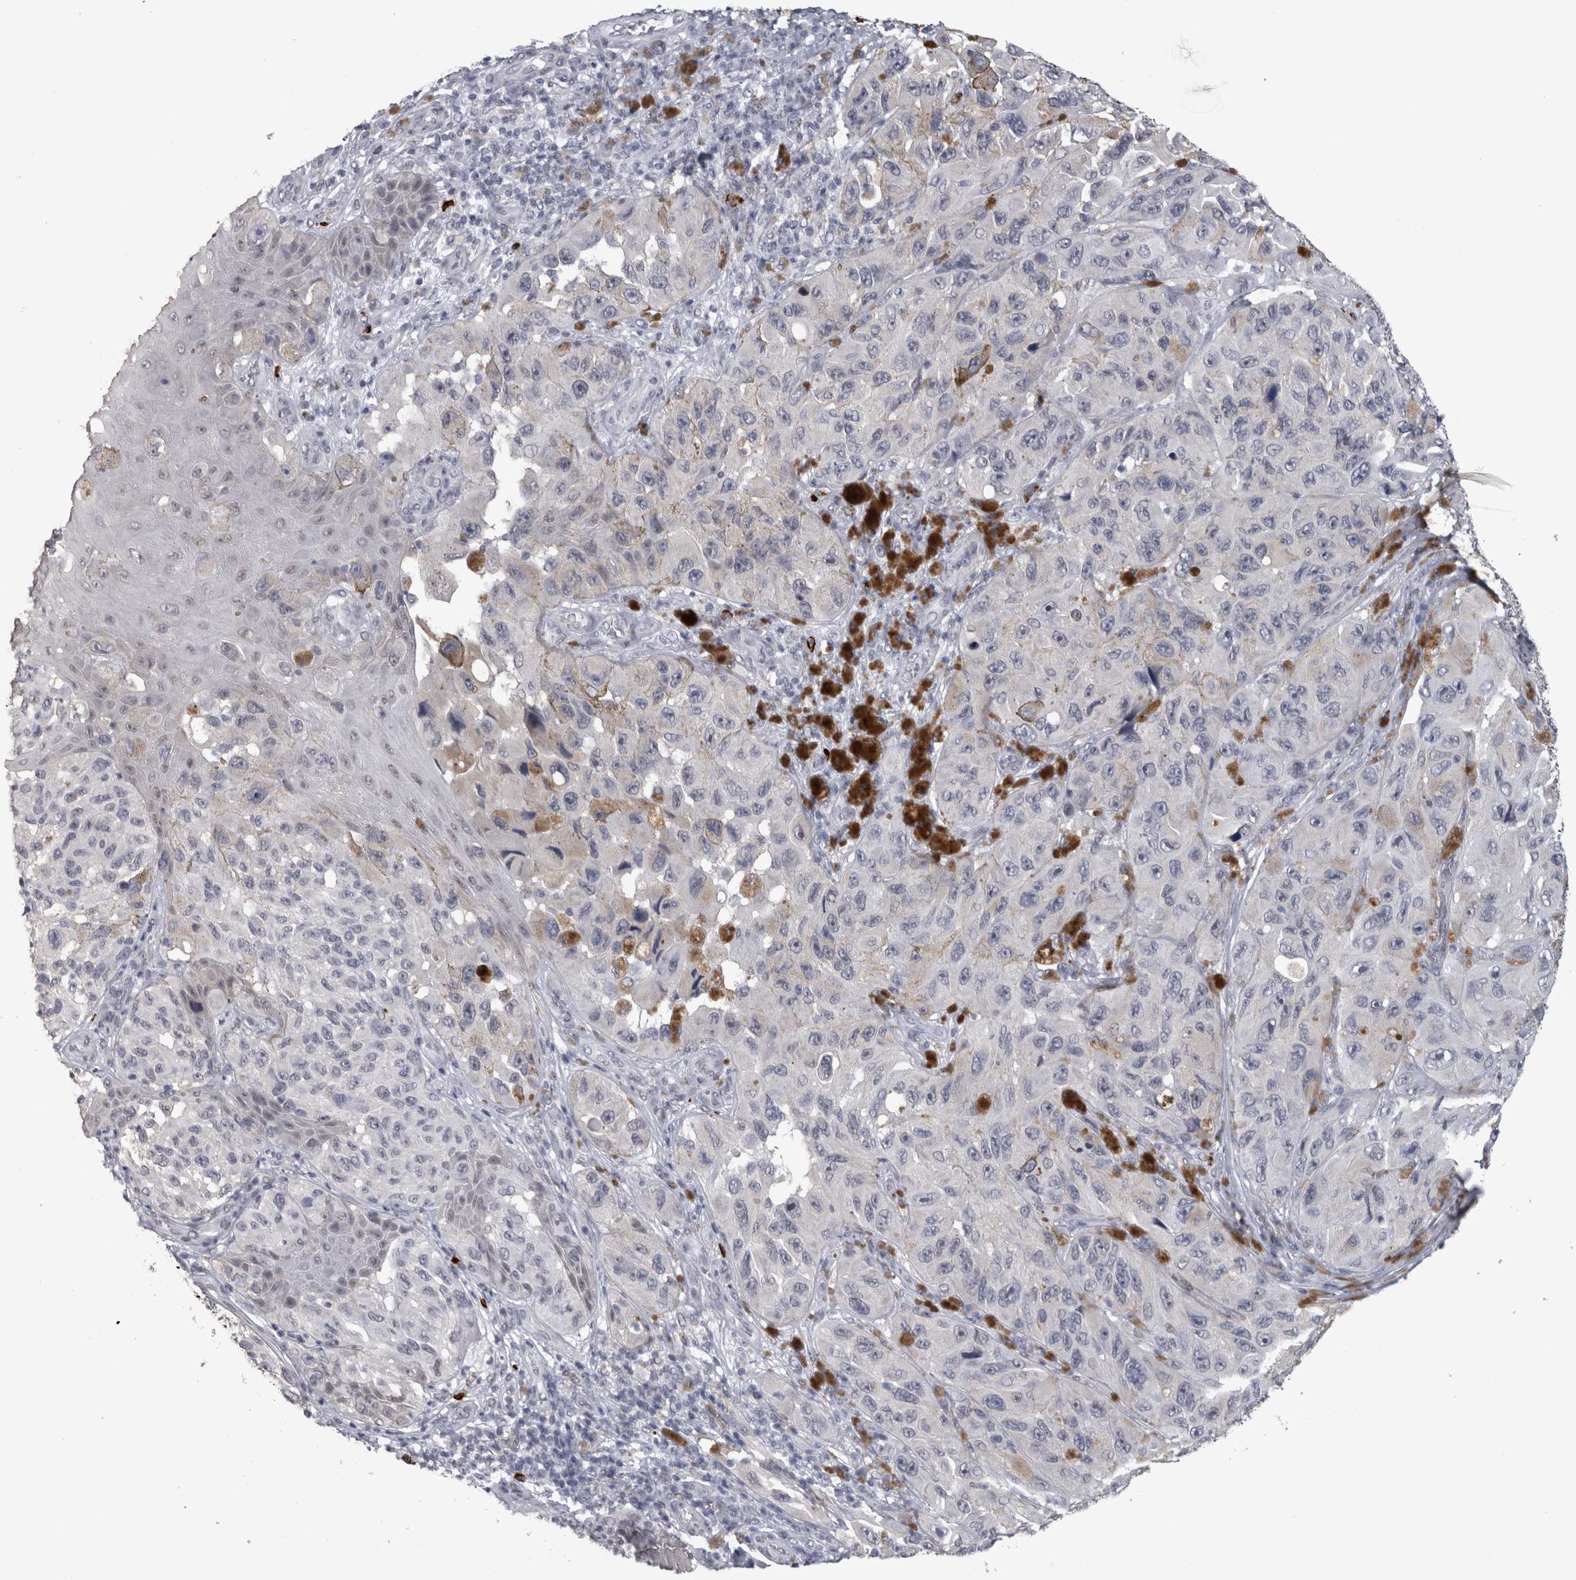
{"staining": {"intensity": "negative", "quantity": "none", "location": "none"}, "tissue": "melanoma", "cell_type": "Tumor cells", "image_type": "cancer", "snomed": [{"axis": "morphology", "description": "Malignant melanoma, NOS"}, {"axis": "topography", "description": "Skin"}], "caption": "A micrograph of malignant melanoma stained for a protein reveals no brown staining in tumor cells.", "gene": "PEBP4", "patient": {"sex": "female", "age": 73}}